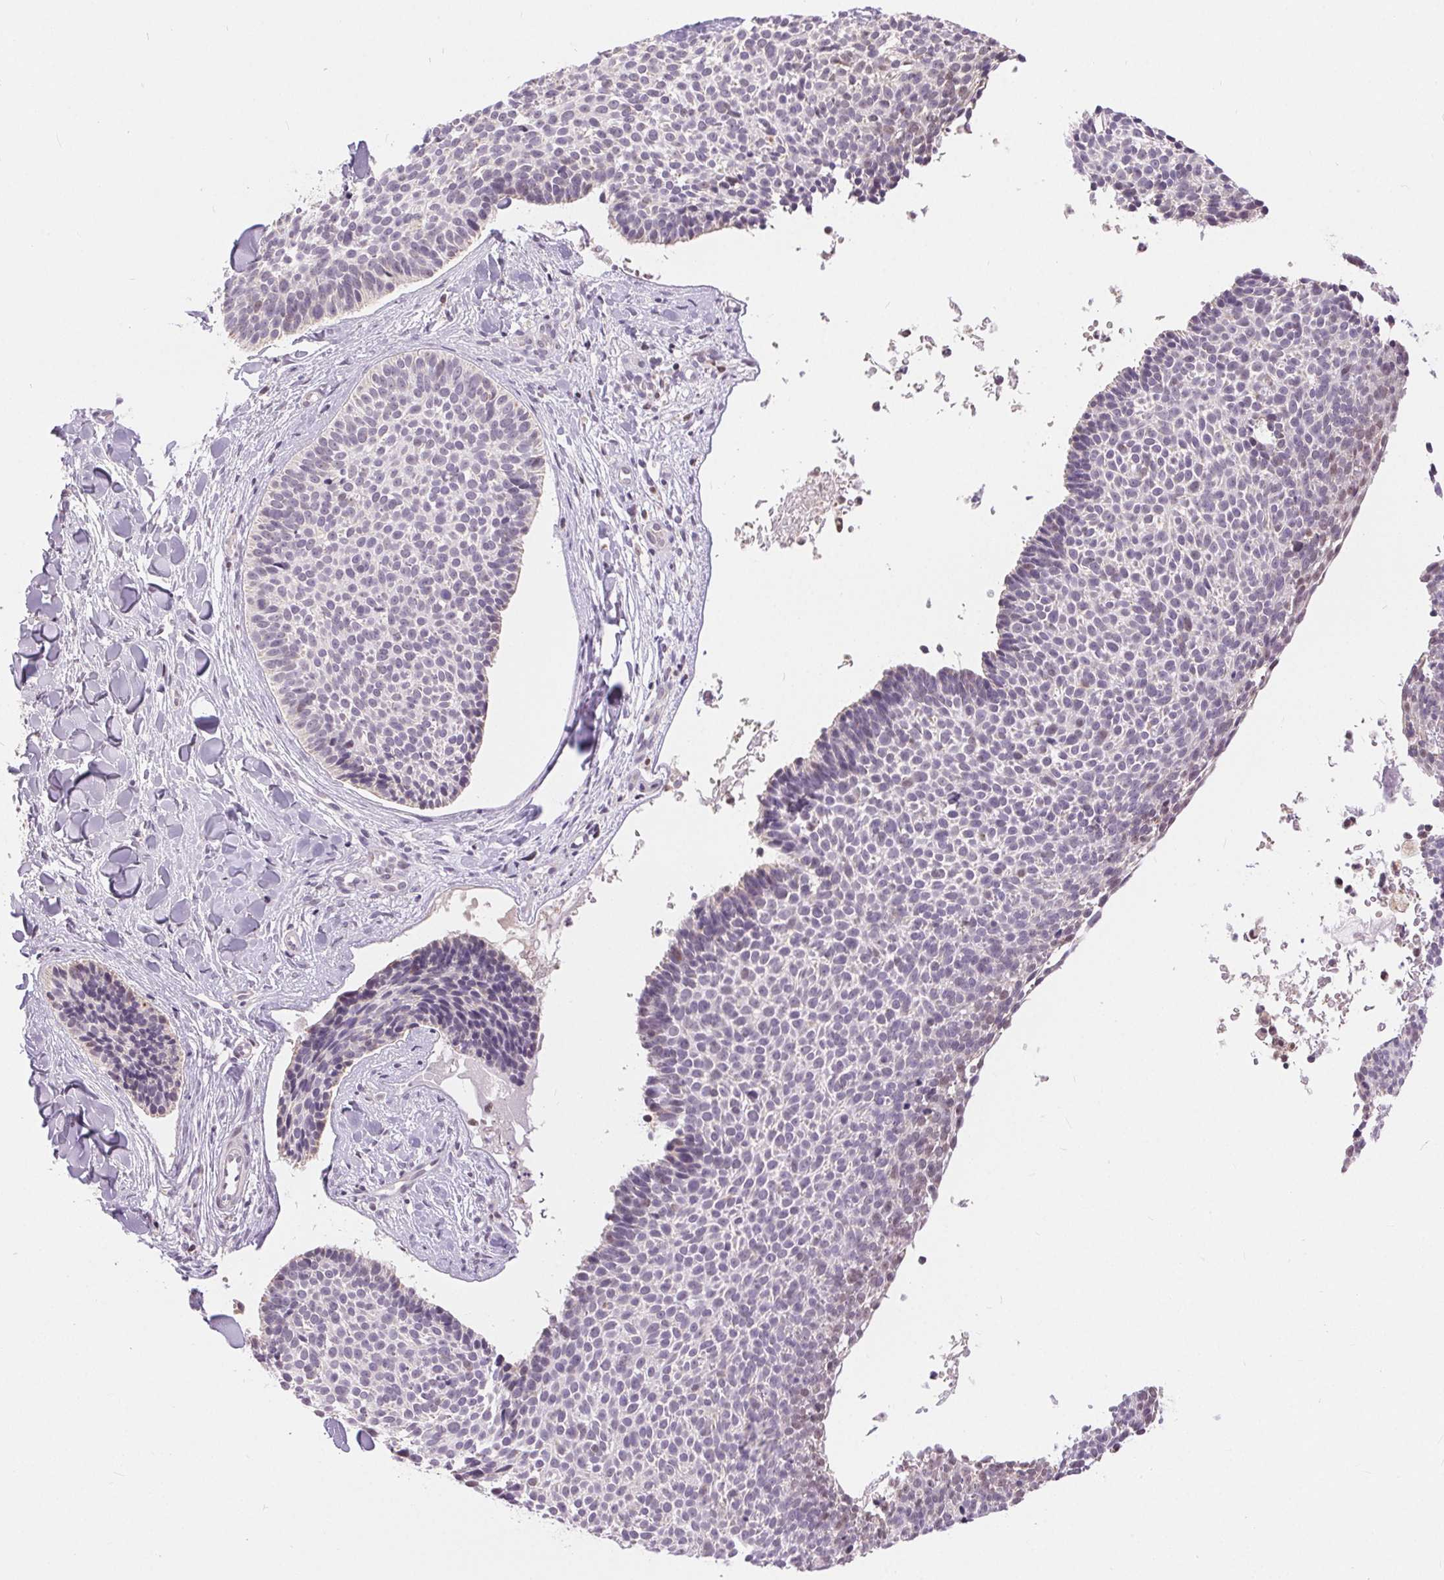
{"staining": {"intensity": "negative", "quantity": "none", "location": "none"}, "tissue": "skin cancer", "cell_type": "Tumor cells", "image_type": "cancer", "snomed": [{"axis": "morphology", "description": "Basal cell carcinoma"}, {"axis": "topography", "description": "Skin"}], "caption": "High power microscopy photomicrograph of an immunohistochemistry (IHC) photomicrograph of basal cell carcinoma (skin), revealing no significant expression in tumor cells. Nuclei are stained in blue.", "gene": "POU2F2", "patient": {"sex": "male", "age": 82}}